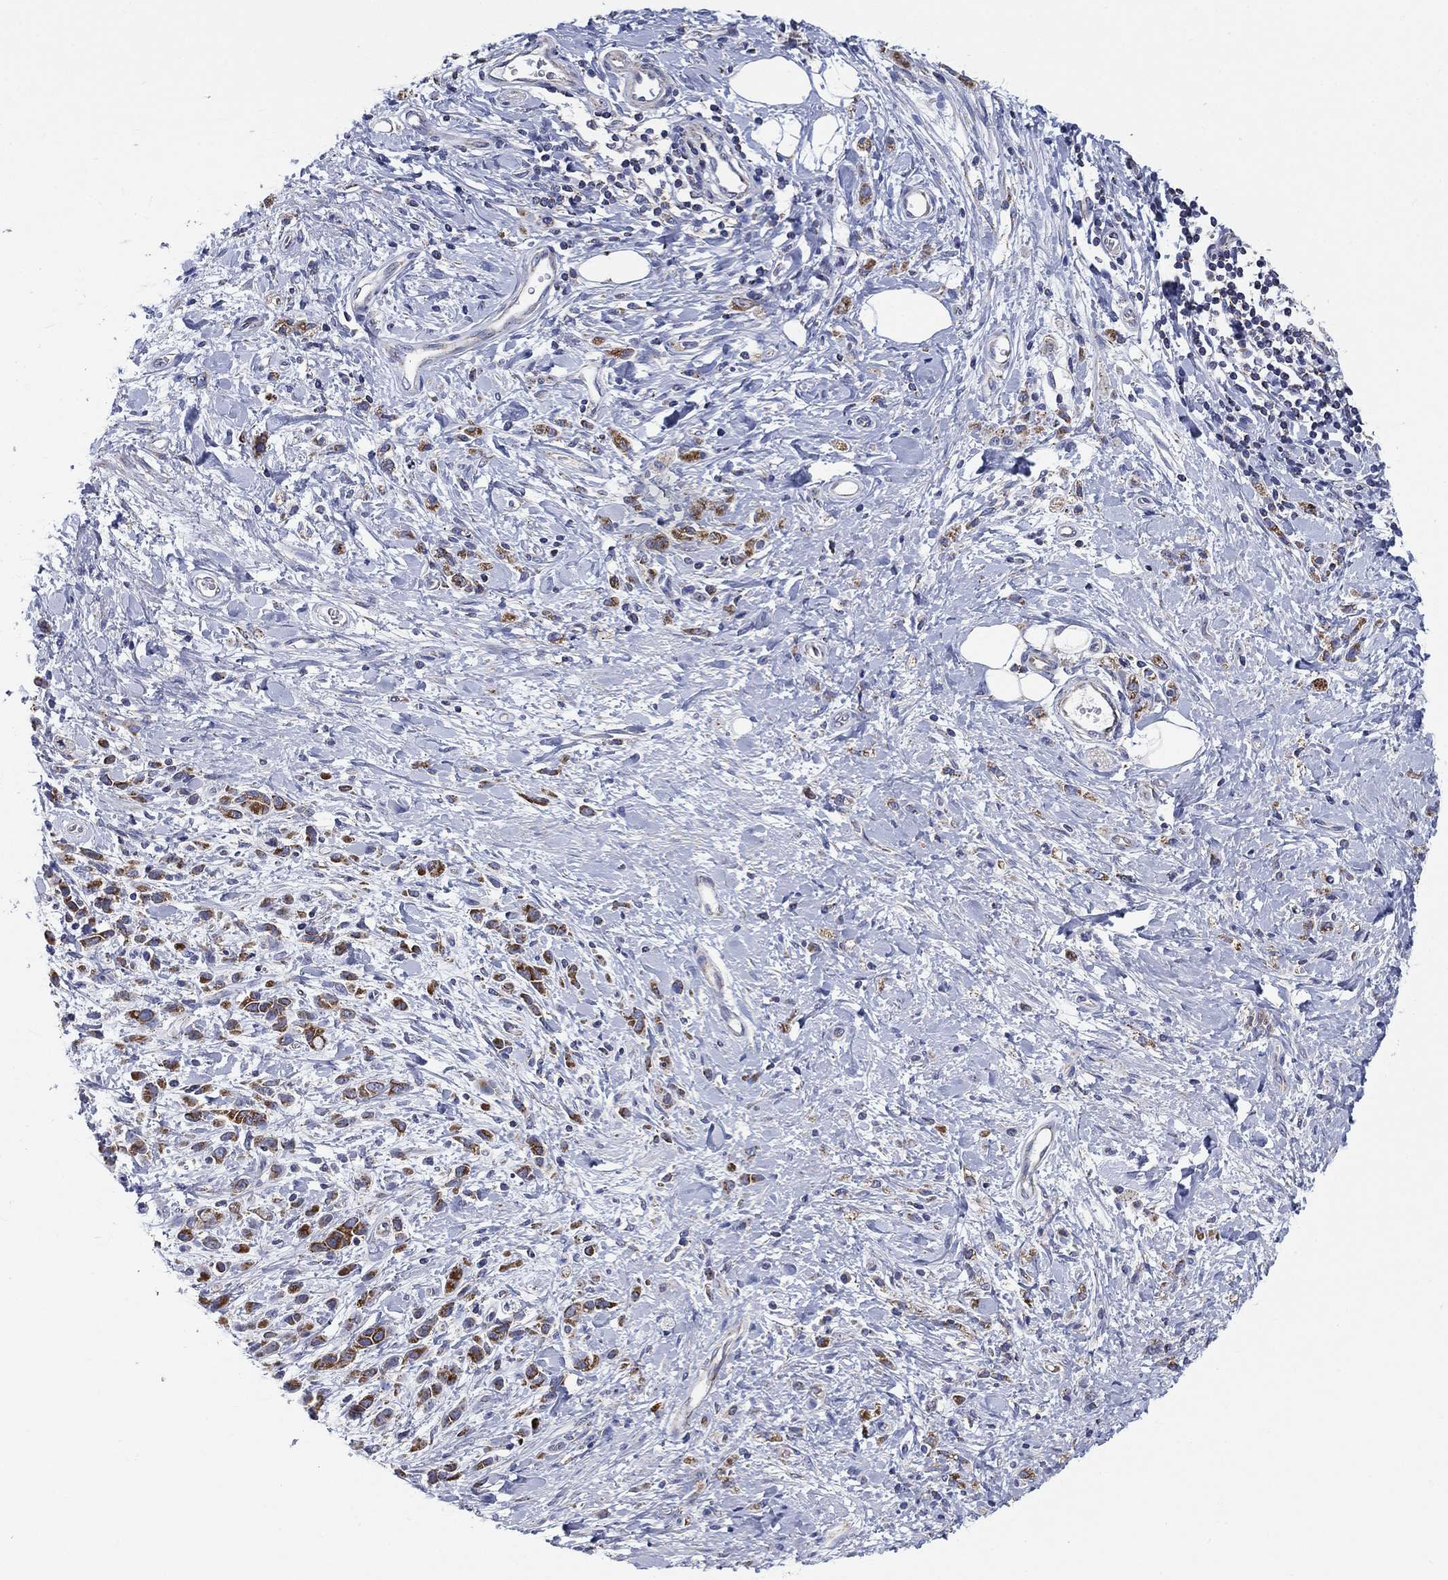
{"staining": {"intensity": "strong", "quantity": ">75%", "location": "cytoplasmic/membranous"}, "tissue": "stomach cancer", "cell_type": "Tumor cells", "image_type": "cancer", "snomed": [{"axis": "morphology", "description": "Adenocarcinoma, NOS"}, {"axis": "topography", "description": "Stomach"}], "caption": "A brown stain labels strong cytoplasmic/membranous staining of a protein in human adenocarcinoma (stomach) tumor cells.", "gene": "NACAD", "patient": {"sex": "male", "age": 77}}